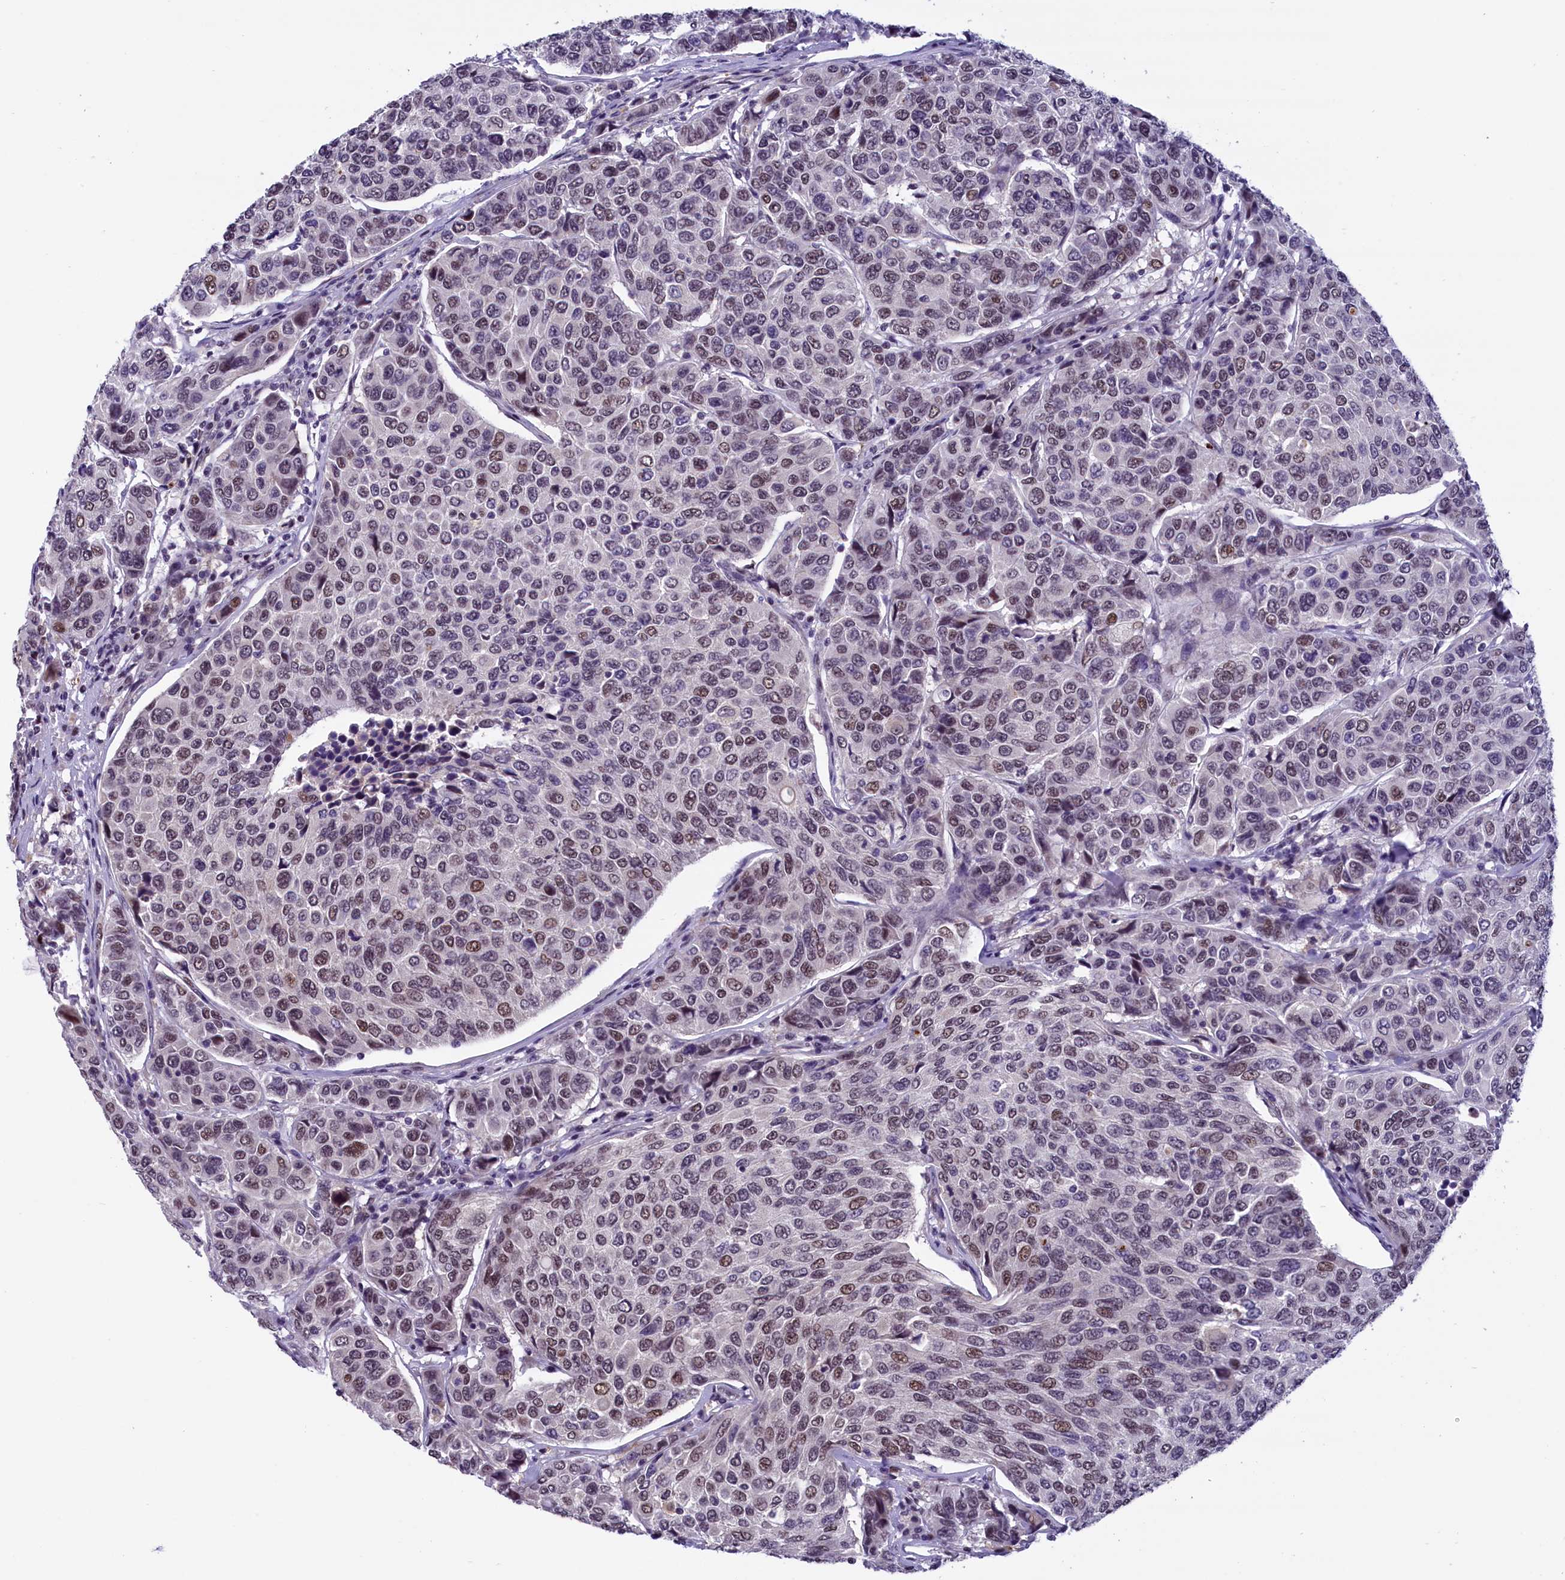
{"staining": {"intensity": "moderate", "quantity": "25%-75%", "location": "nuclear"}, "tissue": "breast cancer", "cell_type": "Tumor cells", "image_type": "cancer", "snomed": [{"axis": "morphology", "description": "Duct carcinoma"}, {"axis": "topography", "description": "Breast"}], "caption": "Tumor cells reveal medium levels of moderate nuclear expression in approximately 25%-75% of cells in human breast cancer (invasive ductal carcinoma).", "gene": "CDYL2", "patient": {"sex": "female", "age": 55}}